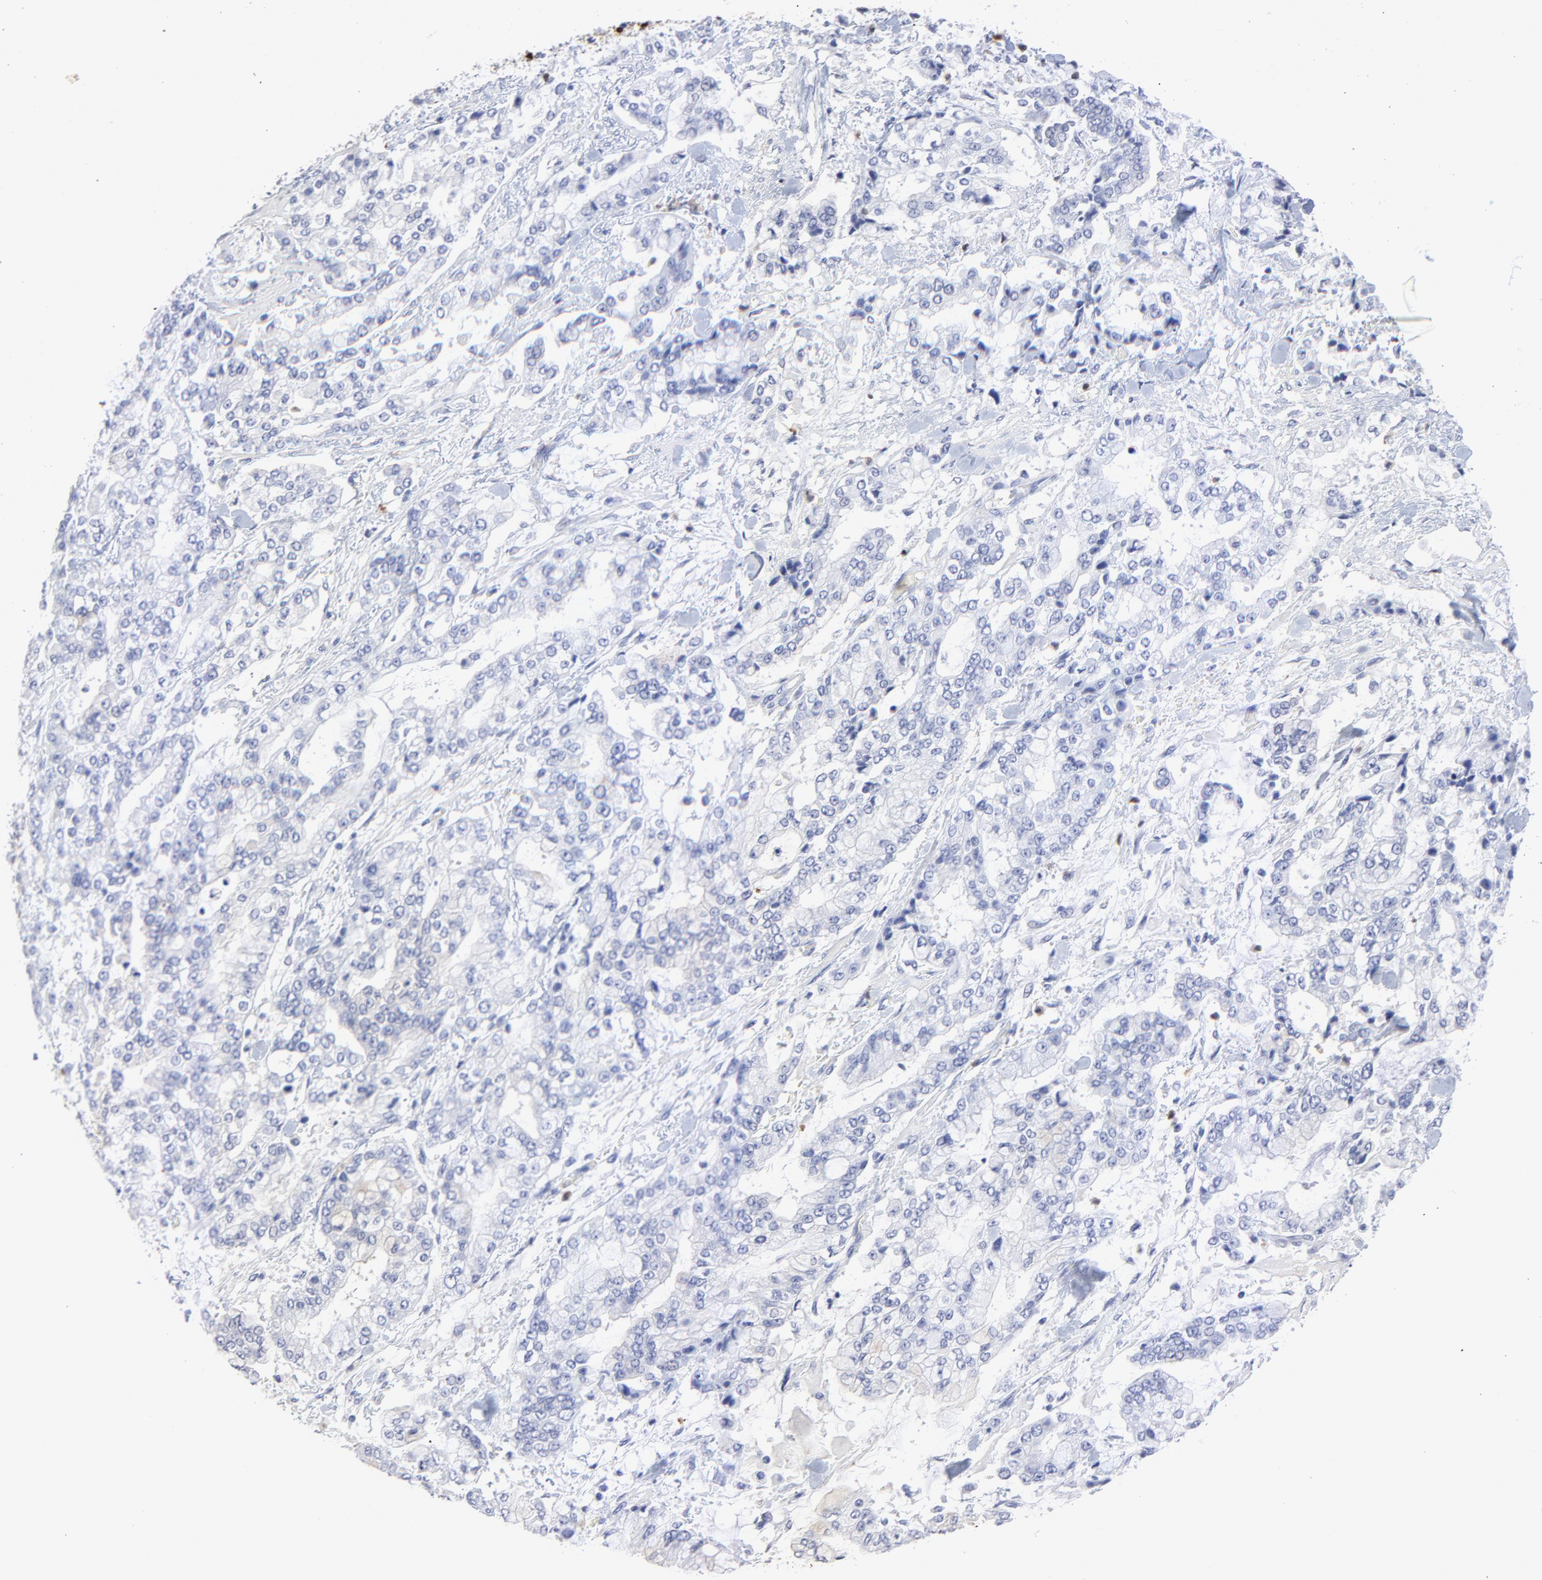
{"staining": {"intensity": "negative", "quantity": "none", "location": "none"}, "tissue": "stomach cancer", "cell_type": "Tumor cells", "image_type": "cancer", "snomed": [{"axis": "morphology", "description": "Normal tissue, NOS"}, {"axis": "morphology", "description": "Adenocarcinoma, NOS"}, {"axis": "topography", "description": "Stomach, upper"}, {"axis": "topography", "description": "Stomach"}], "caption": "Stomach cancer stained for a protein using immunohistochemistry (IHC) exhibits no staining tumor cells.", "gene": "SMARCA1", "patient": {"sex": "male", "age": 76}}